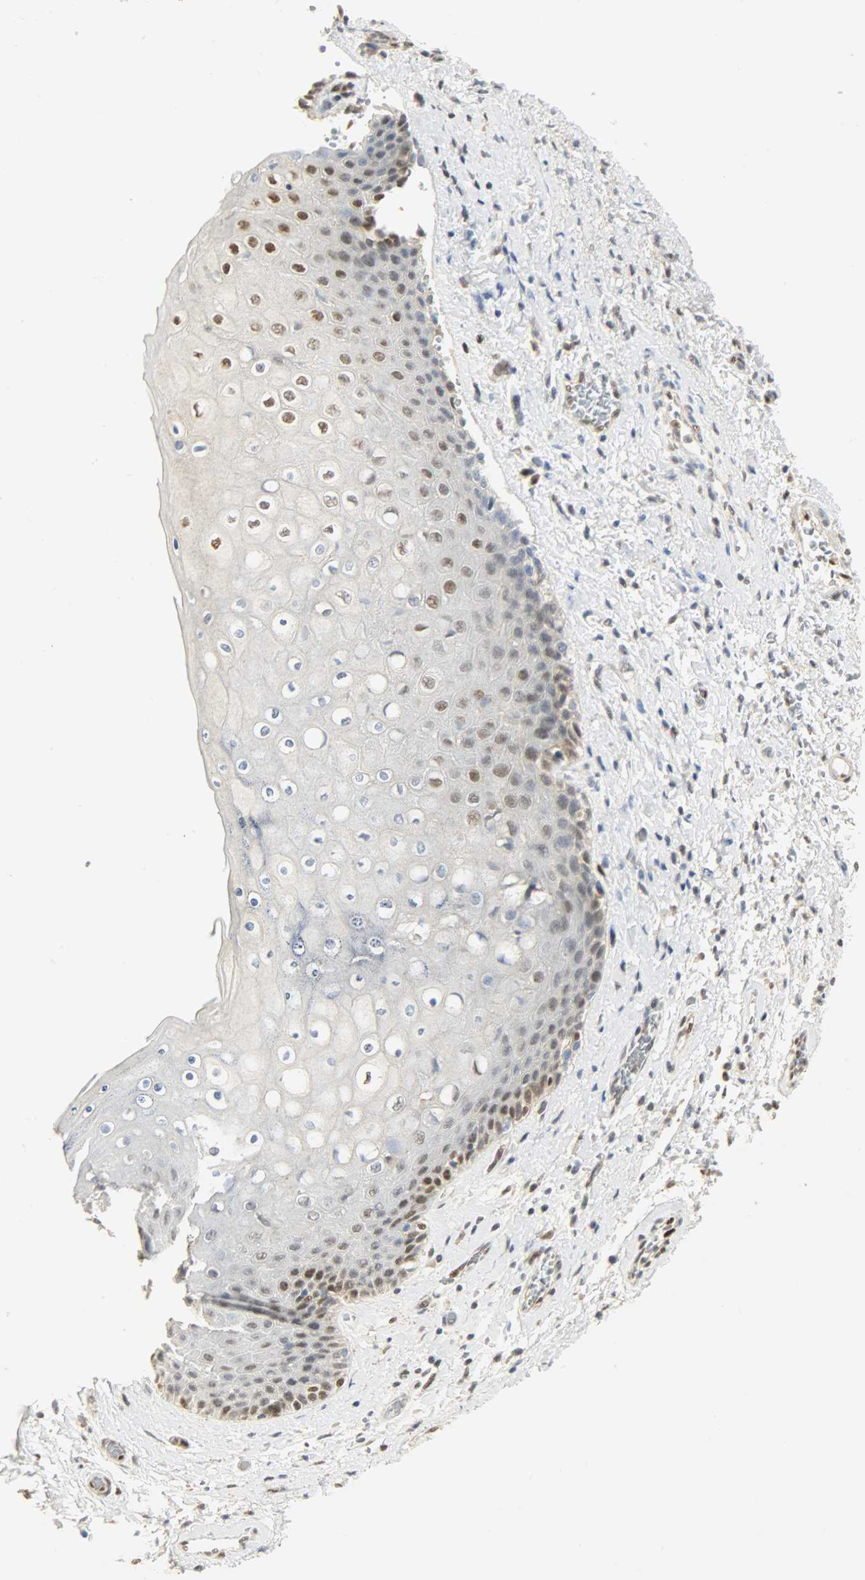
{"staining": {"intensity": "moderate", "quantity": "<25%", "location": "nuclear"}, "tissue": "skin", "cell_type": "Epidermal cells", "image_type": "normal", "snomed": [{"axis": "morphology", "description": "Normal tissue, NOS"}, {"axis": "topography", "description": "Anal"}], "caption": "Benign skin displays moderate nuclear positivity in about <25% of epidermal cells, visualized by immunohistochemistry. The staining was performed using DAB to visualize the protein expression in brown, while the nuclei were stained in blue with hematoxylin (Magnification: 20x).", "gene": "NPEPL1", "patient": {"sex": "female", "age": 46}}